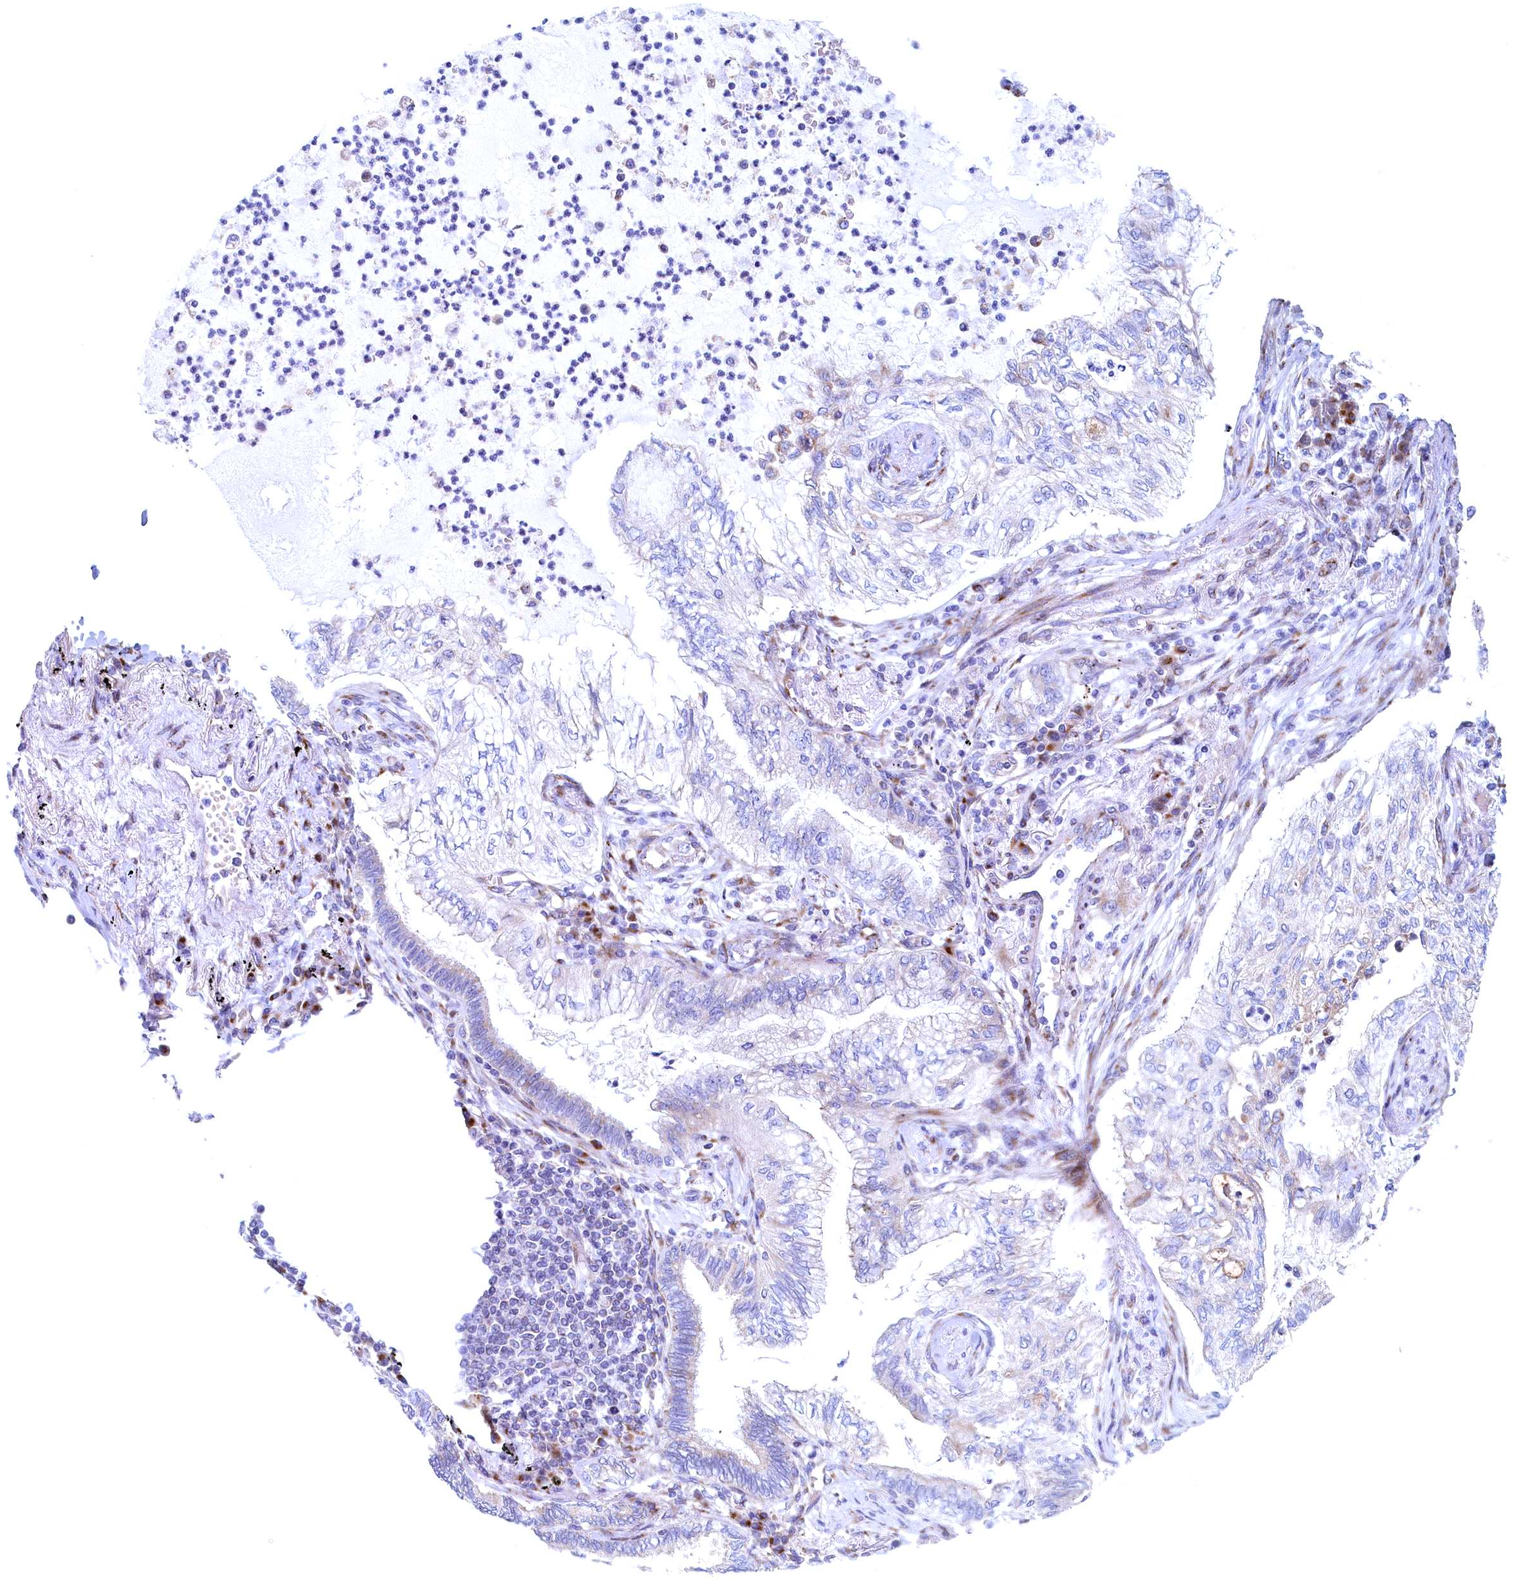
{"staining": {"intensity": "negative", "quantity": "none", "location": "none"}, "tissue": "lung cancer", "cell_type": "Tumor cells", "image_type": "cancer", "snomed": [{"axis": "morphology", "description": "Adenocarcinoma, NOS"}, {"axis": "topography", "description": "Lung"}], "caption": "IHC of human lung cancer (adenocarcinoma) shows no expression in tumor cells.", "gene": "MTFMT", "patient": {"sex": "female", "age": 70}}